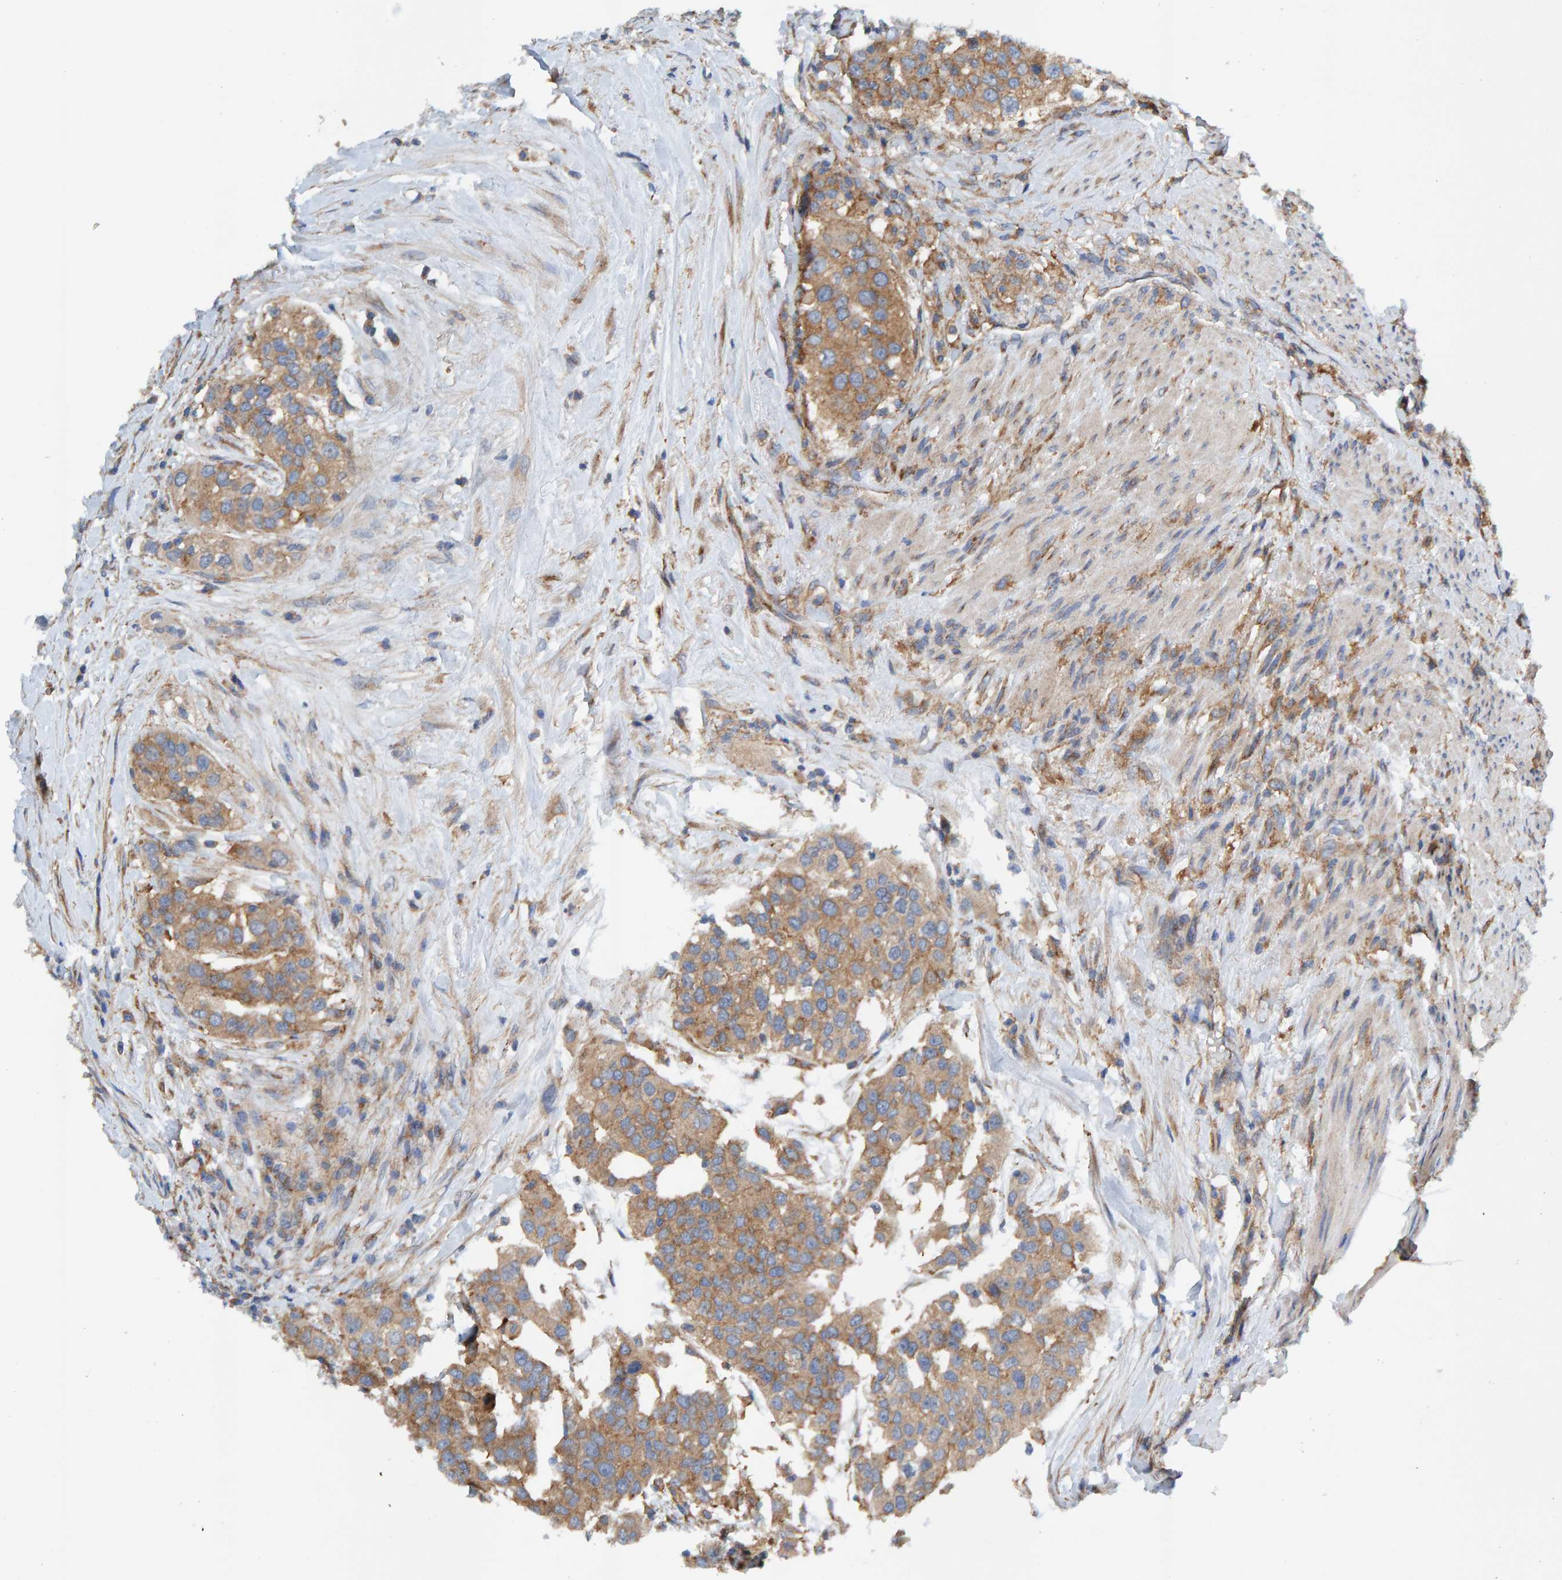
{"staining": {"intensity": "moderate", "quantity": ">75%", "location": "cytoplasmic/membranous"}, "tissue": "urothelial cancer", "cell_type": "Tumor cells", "image_type": "cancer", "snomed": [{"axis": "morphology", "description": "Urothelial carcinoma, High grade"}, {"axis": "topography", "description": "Urinary bladder"}], "caption": "This is a photomicrograph of immunohistochemistry staining of high-grade urothelial carcinoma, which shows moderate staining in the cytoplasmic/membranous of tumor cells.", "gene": "MKLN1", "patient": {"sex": "female", "age": 80}}